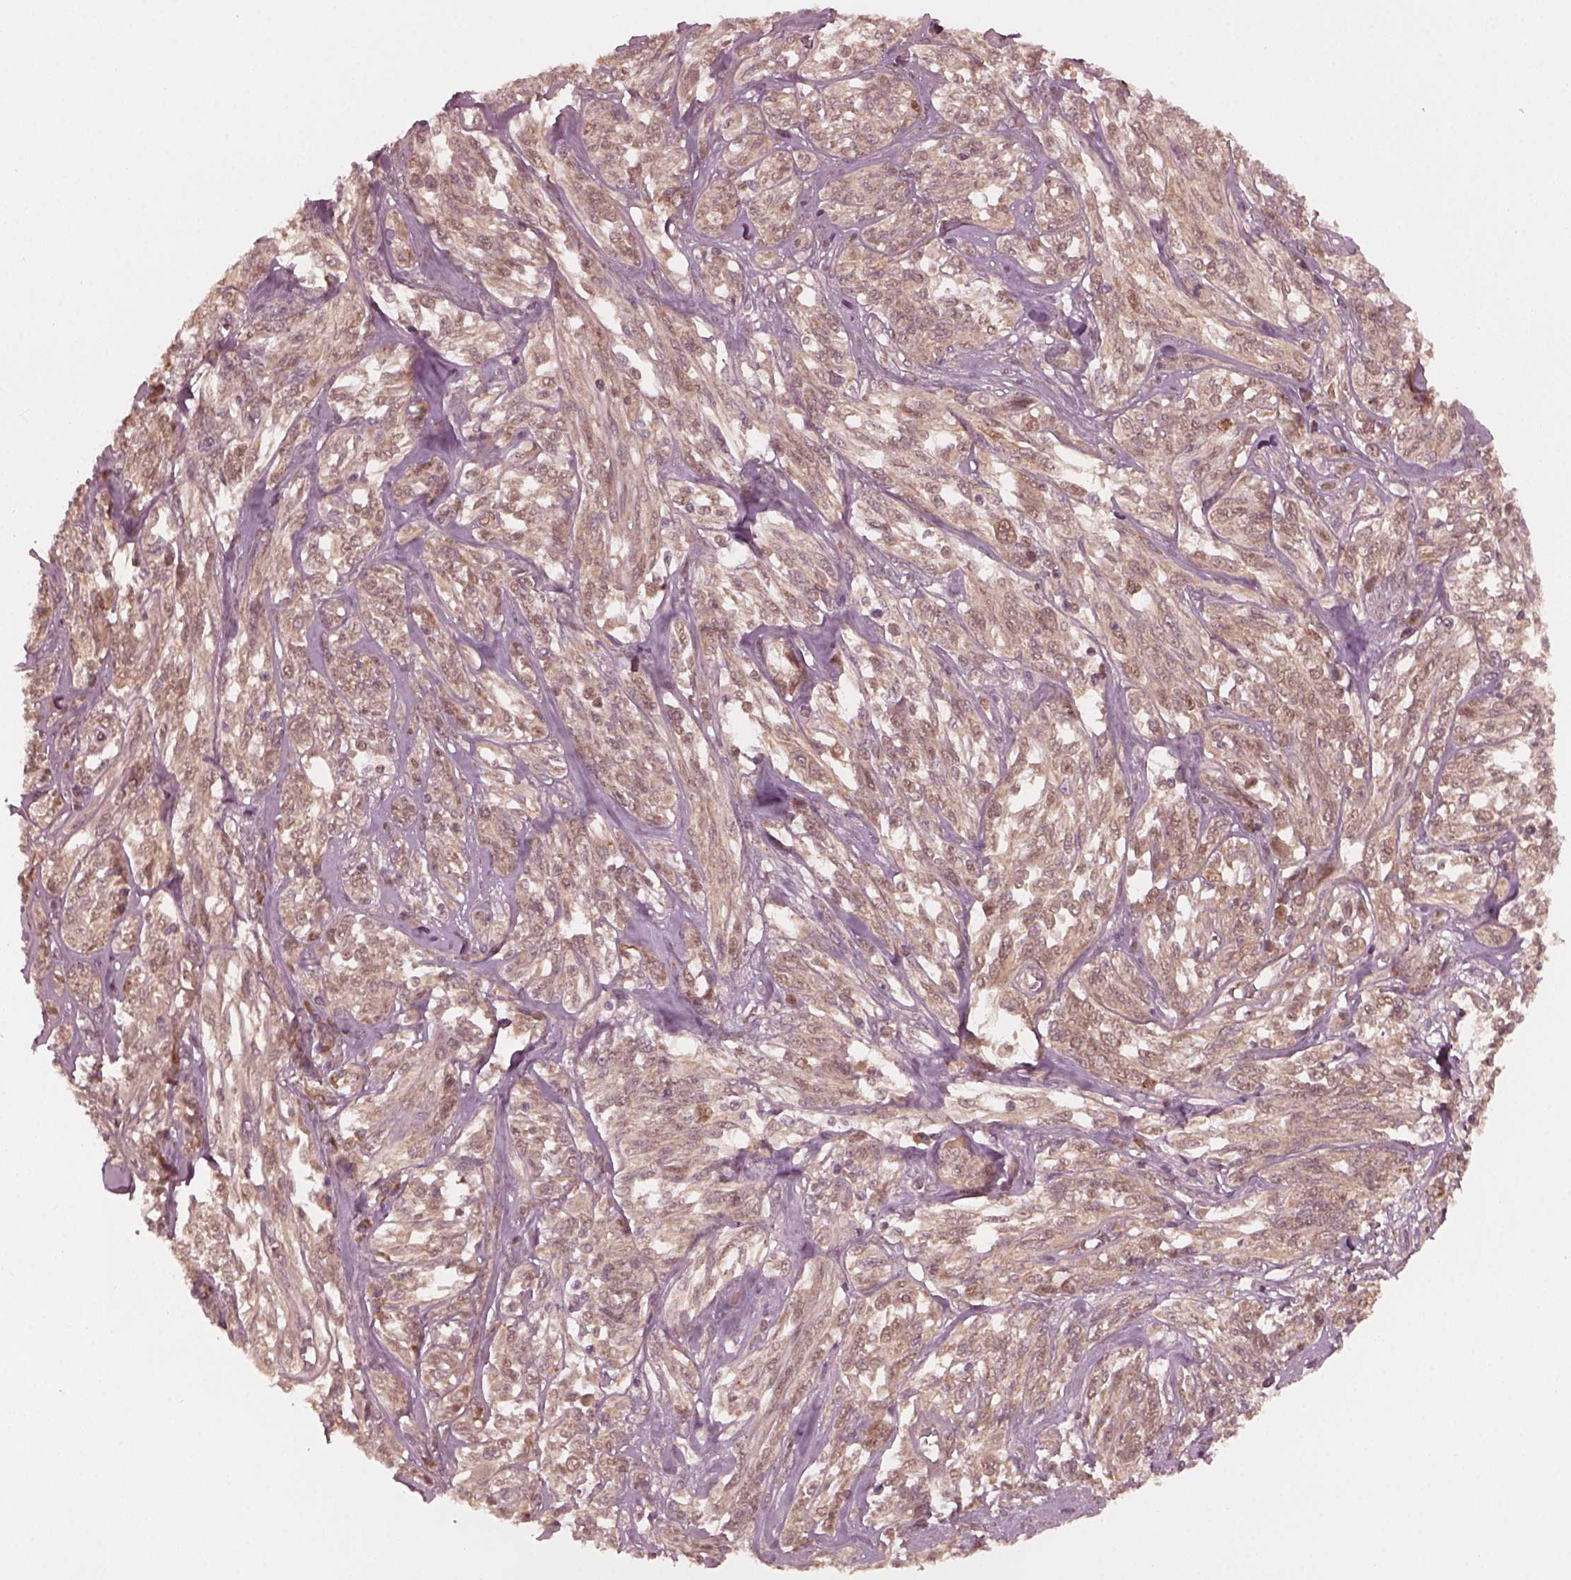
{"staining": {"intensity": "weak", "quantity": "25%-75%", "location": "cytoplasmic/membranous"}, "tissue": "melanoma", "cell_type": "Tumor cells", "image_type": "cancer", "snomed": [{"axis": "morphology", "description": "Malignant melanoma, NOS"}, {"axis": "topography", "description": "Skin"}], "caption": "Weak cytoplasmic/membranous expression is appreciated in about 25%-75% of tumor cells in melanoma. (Brightfield microscopy of DAB IHC at high magnification).", "gene": "FAF2", "patient": {"sex": "female", "age": 91}}